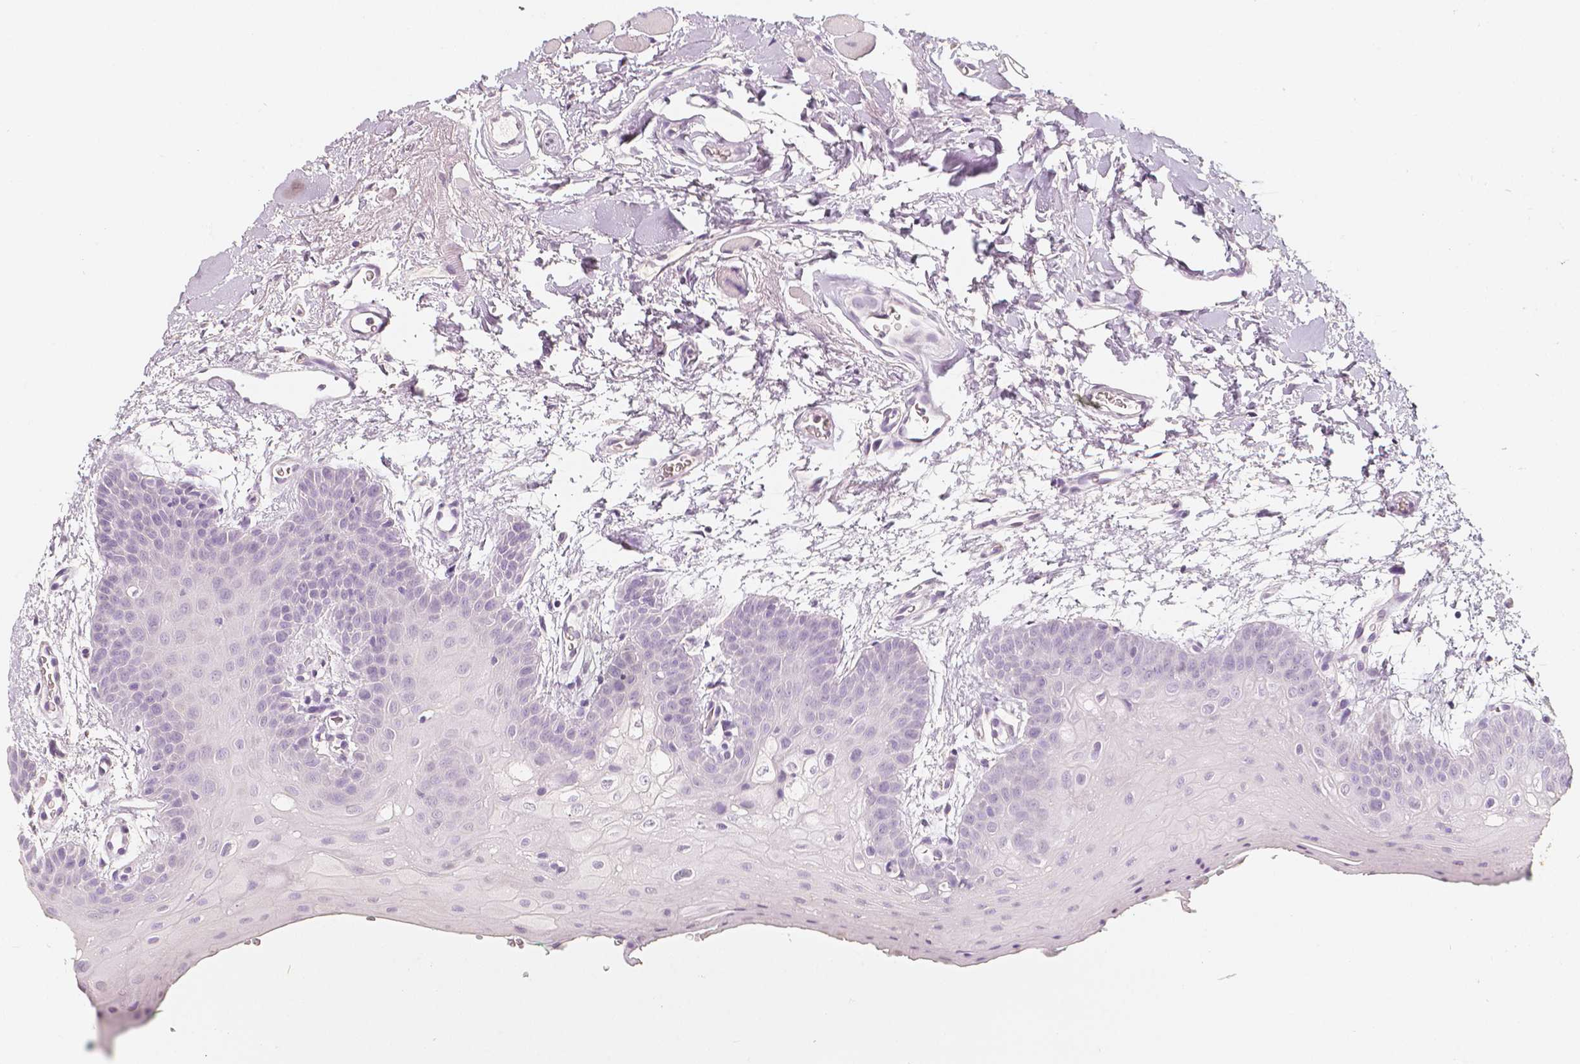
{"staining": {"intensity": "negative", "quantity": "none", "location": "none"}, "tissue": "oral mucosa", "cell_type": "Squamous epithelial cells", "image_type": "normal", "snomed": [{"axis": "morphology", "description": "Normal tissue, NOS"}, {"axis": "morphology", "description": "Squamous cell carcinoma, NOS"}, {"axis": "topography", "description": "Oral tissue"}, {"axis": "topography", "description": "Head-Neck"}], "caption": "IHC photomicrograph of unremarkable oral mucosa stained for a protein (brown), which reveals no staining in squamous epithelial cells. (DAB IHC visualized using brightfield microscopy, high magnification).", "gene": "NECAB2", "patient": {"sex": "female", "age": 50}}